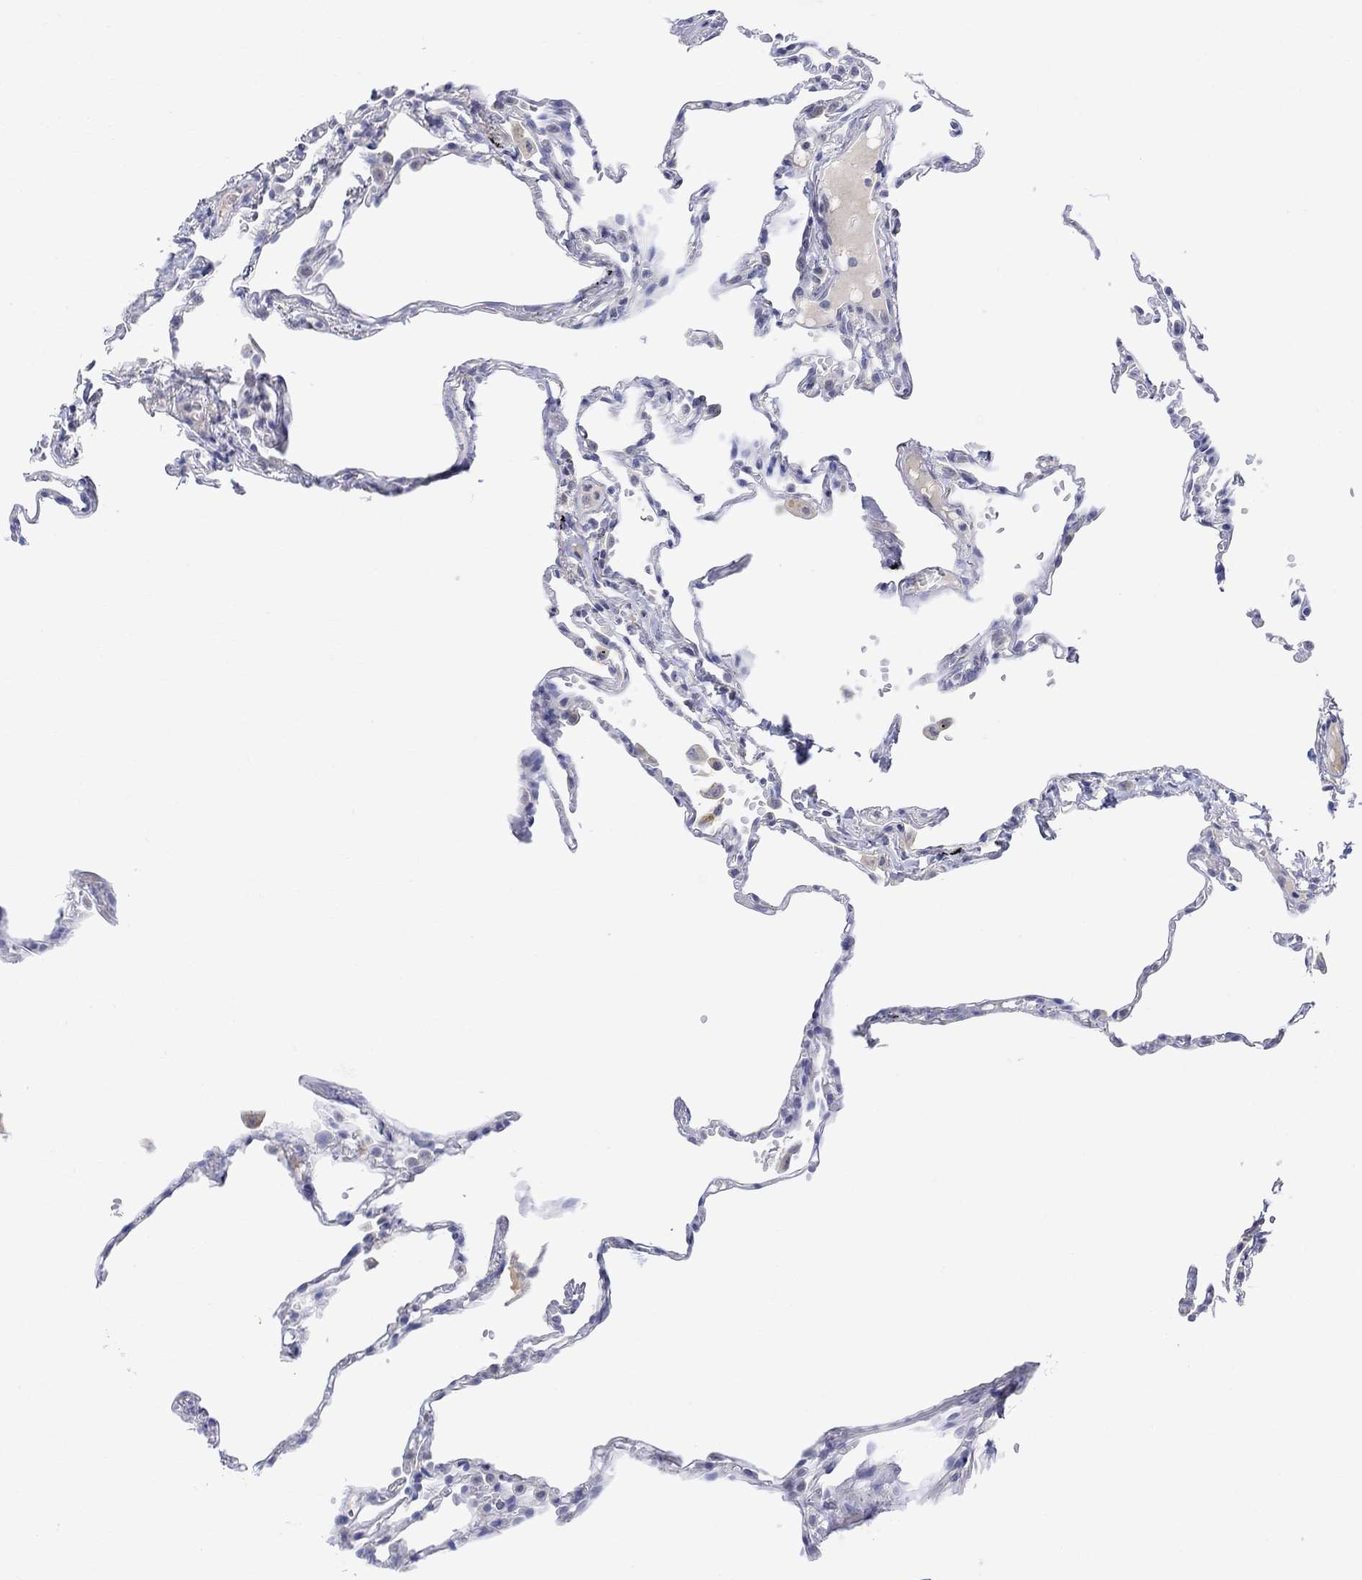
{"staining": {"intensity": "negative", "quantity": "none", "location": "none"}, "tissue": "lung", "cell_type": "Alveolar cells", "image_type": "normal", "snomed": [{"axis": "morphology", "description": "Normal tissue, NOS"}, {"axis": "topography", "description": "Lung"}], "caption": "The histopathology image shows no significant expression in alveolar cells of lung.", "gene": "FNDC5", "patient": {"sex": "male", "age": 78}}